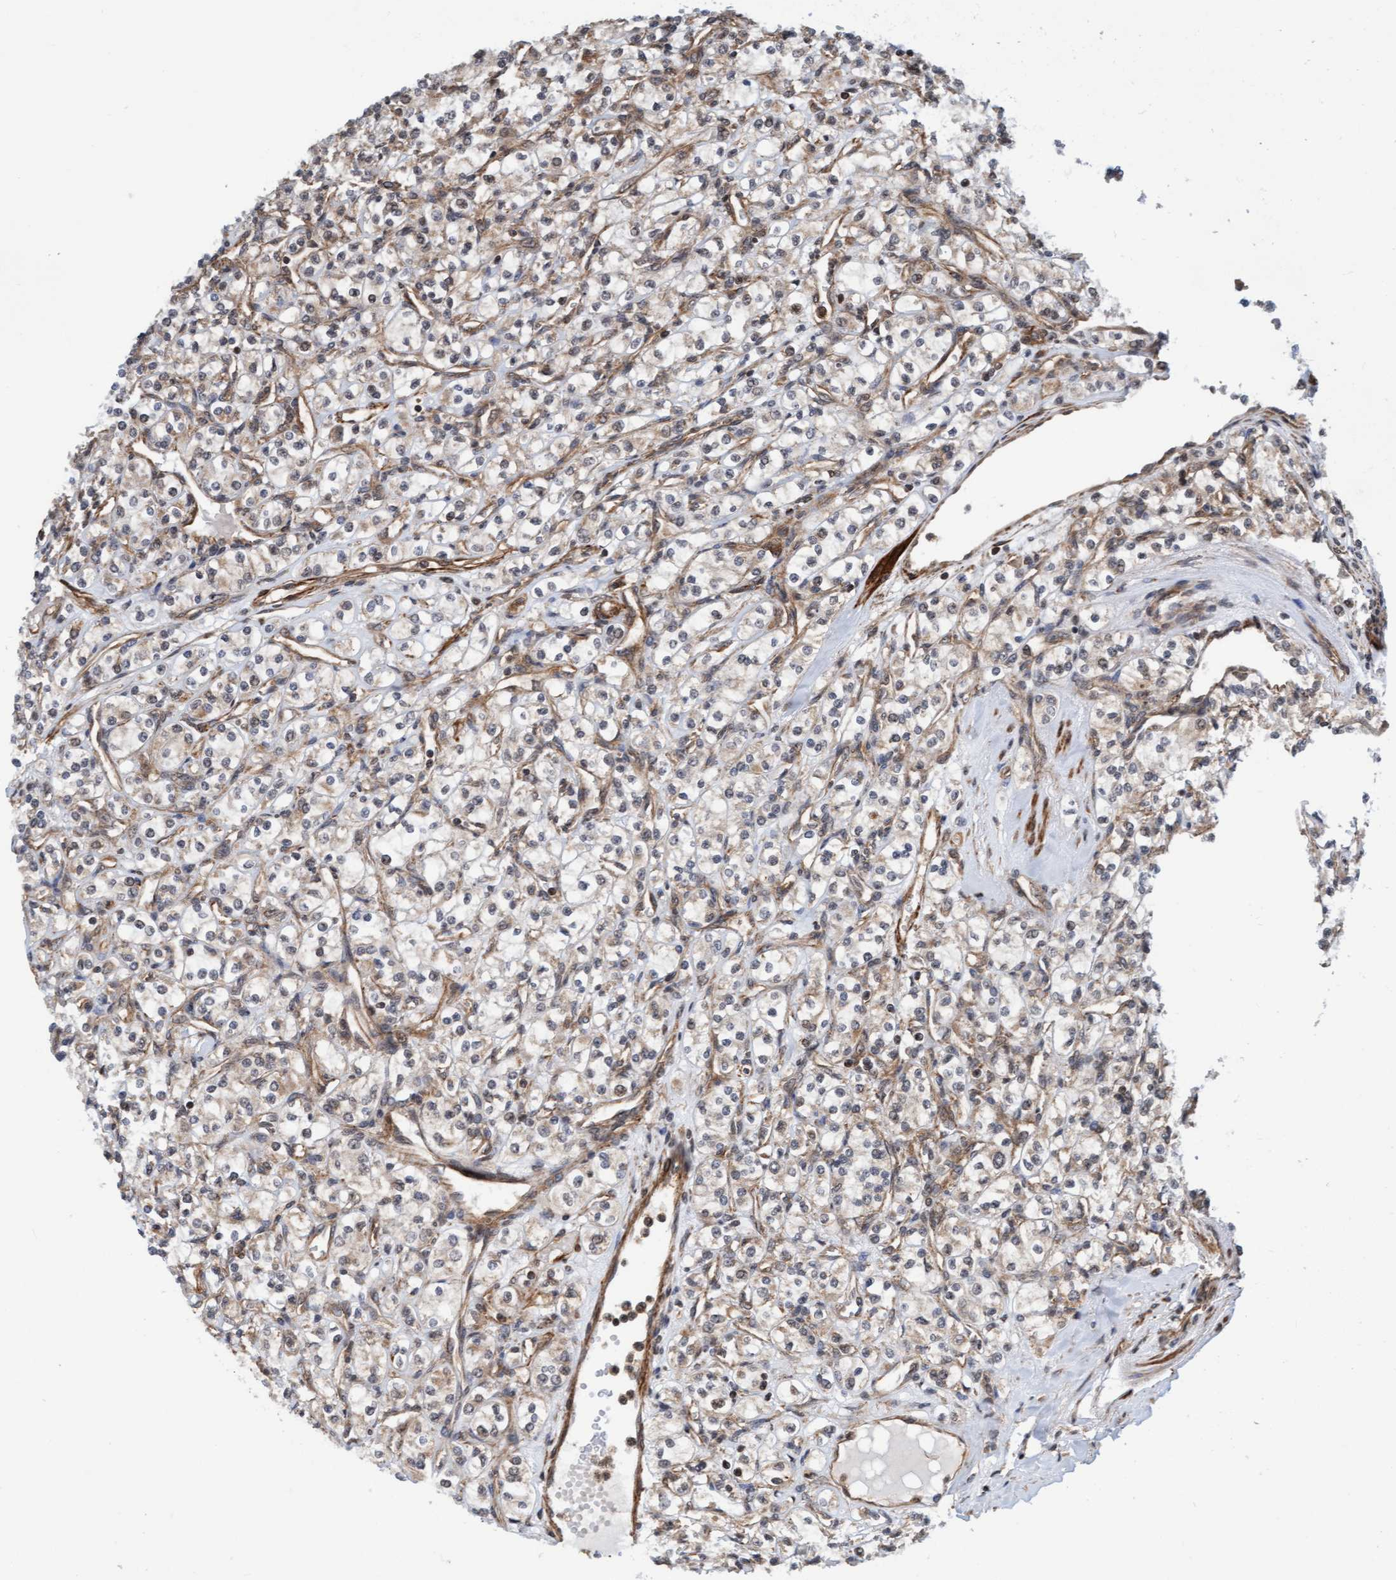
{"staining": {"intensity": "weak", "quantity": "25%-75%", "location": "cytoplasmic/membranous"}, "tissue": "renal cancer", "cell_type": "Tumor cells", "image_type": "cancer", "snomed": [{"axis": "morphology", "description": "Adenocarcinoma, NOS"}, {"axis": "topography", "description": "Kidney"}], "caption": "Tumor cells reveal weak cytoplasmic/membranous positivity in about 25%-75% of cells in adenocarcinoma (renal). Immunohistochemistry stains the protein of interest in brown and the nuclei are stained blue.", "gene": "STXBP4", "patient": {"sex": "male", "age": 77}}